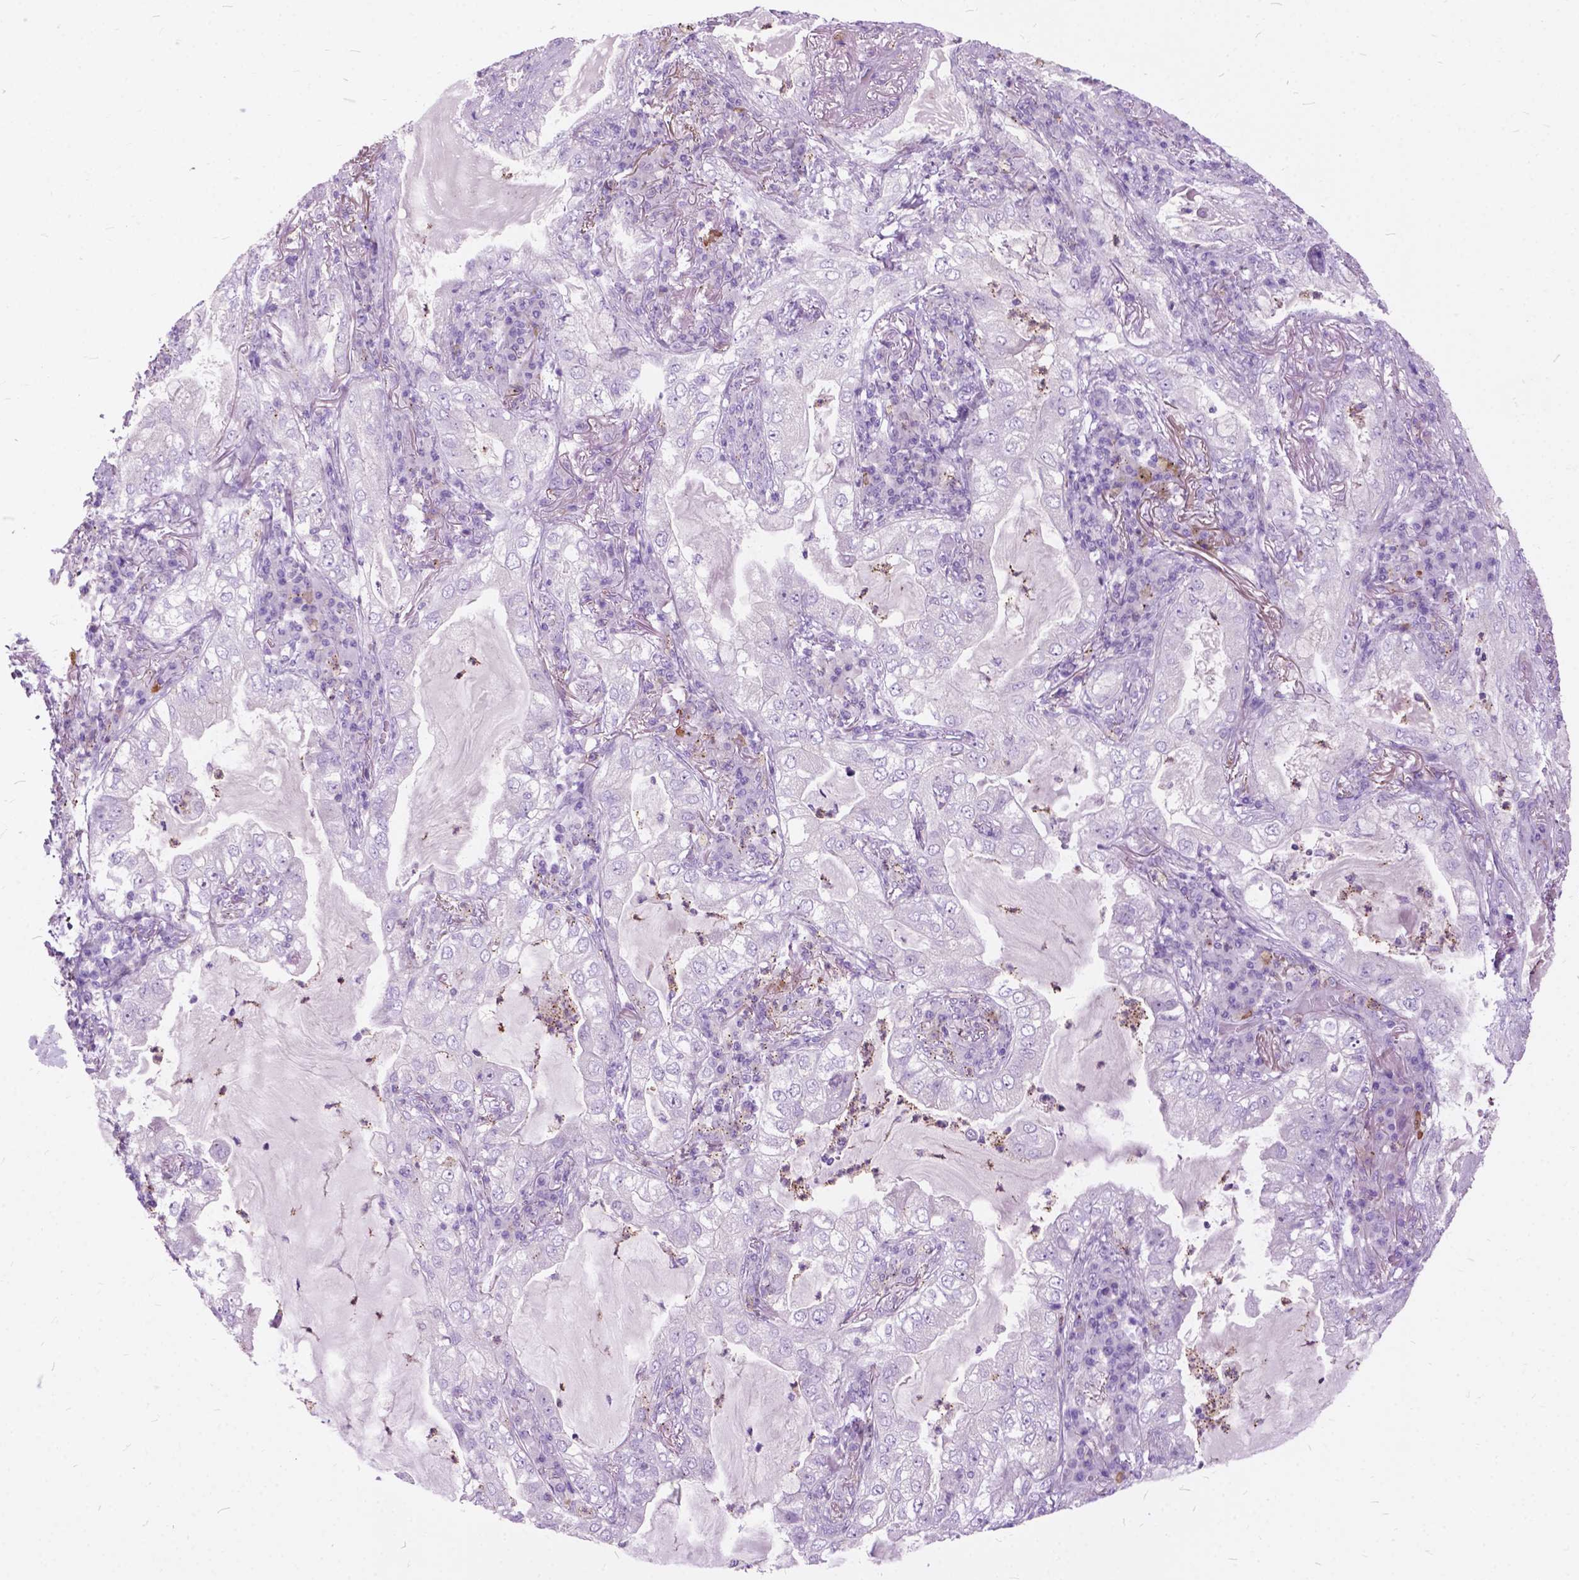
{"staining": {"intensity": "negative", "quantity": "none", "location": "none"}, "tissue": "lung cancer", "cell_type": "Tumor cells", "image_type": "cancer", "snomed": [{"axis": "morphology", "description": "Adenocarcinoma, NOS"}, {"axis": "topography", "description": "Lung"}], "caption": "Human adenocarcinoma (lung) stained for a protein using immunohistochemistry (IHC) shows no expression in tumor cells.", "gene": "PRR35", "patient": {"sex": "female", "age": 73}}